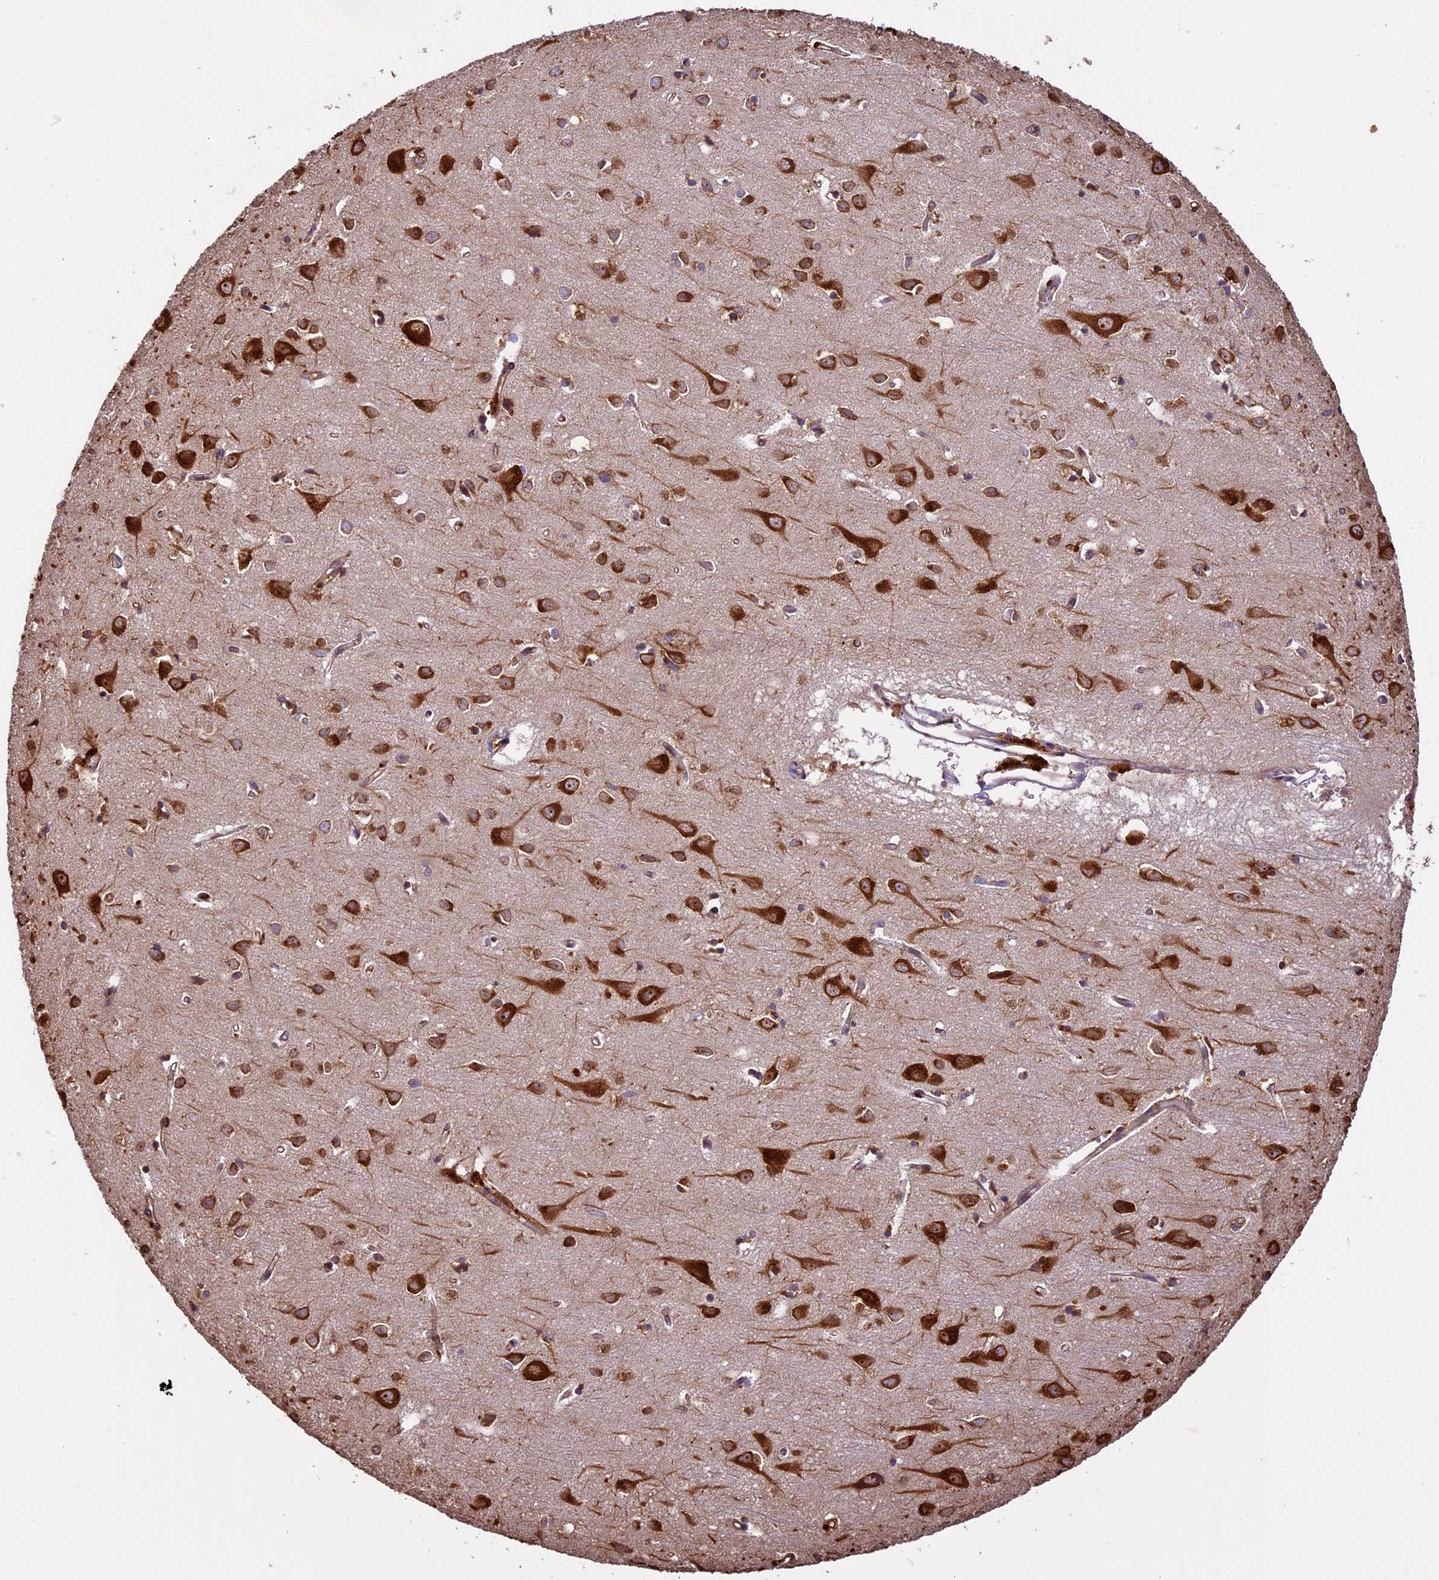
{"staining": {"intensity": "moderate", "quantity": ">75%", "location": "cytoplasmic/membranous"}, "tissue": "cerebral cortex", "cell_type": "Endothelial cells", "image_type": "normal", "snomed": [{"axis": "morphology", "description": "Normal tissue, NOS"}, {"axis": "topography", "description": "Cerebral cortex"}], "caption": "Protein staining reveals moderate cytoplasmic/membranous staining in about >75% of endothelial cells in benign cerebral cortex. The protein is shown in brown color, while the nuclei are stained blue.", "gene": "KARS1", "patient": {"sex": "female", "age": 64}}